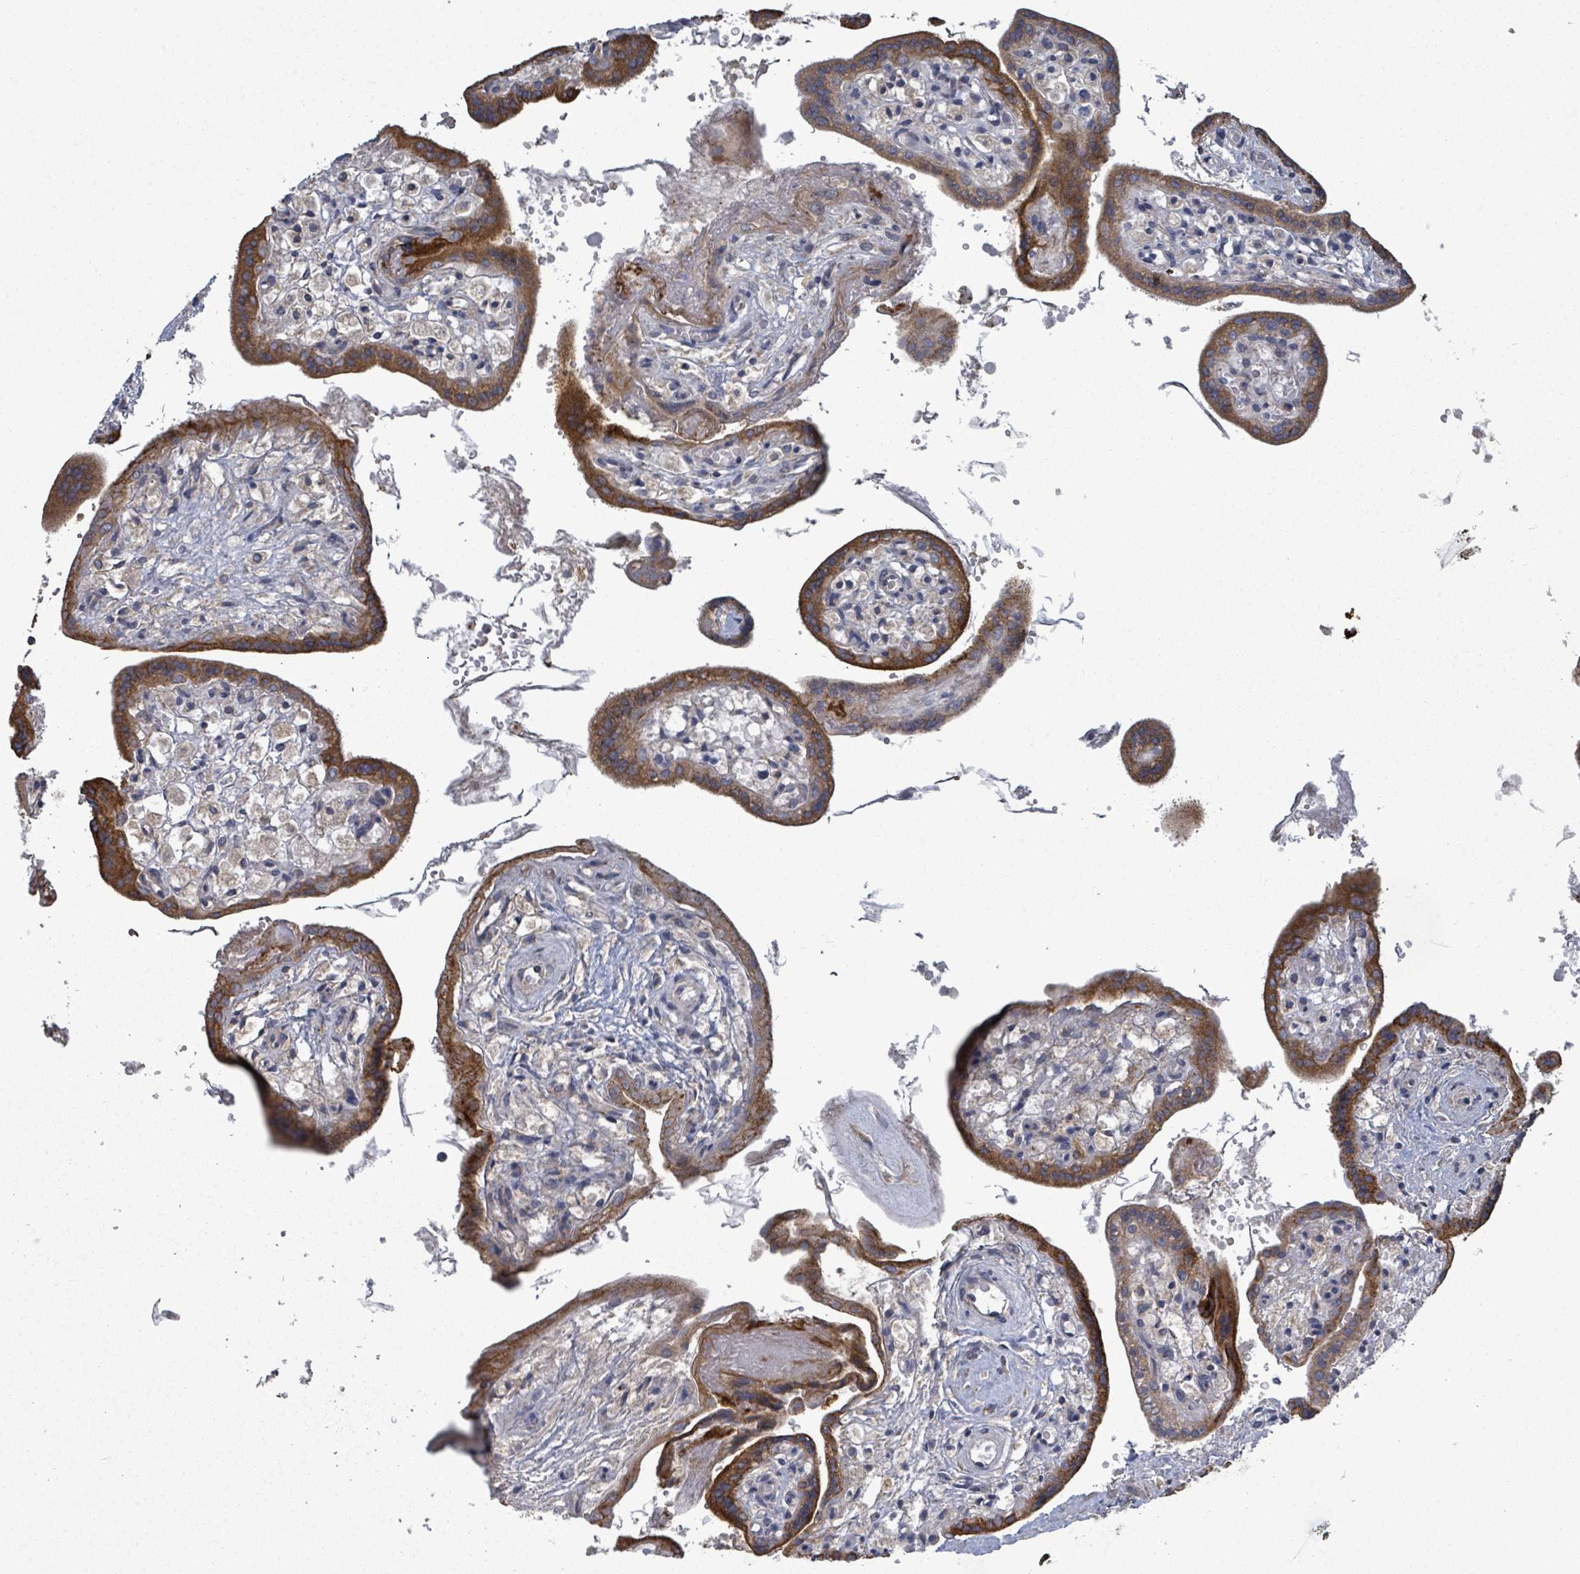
{"staining": {"intensity": "strong", "quantity": ">75%", "location": "cytoplasmic/membranous"}, "tissue": "placenta", "cell_type": "Trophoblastic cells", "image_type": "normal", "snomed": [{"axis": "morphology", "description": "Normal tissue, NOS"}, {"axis": "topography", "description": "Placenta"}], "caption": "Immunohistochemistry micrograph of benign placenta stained for a protein (brown), which shows high levels of strong cytoplasmic/membranous expression in about >75% of trophoblastic cells.", "gene": "ATP13A1", "patient": {"sex": "female", "age": 37}}